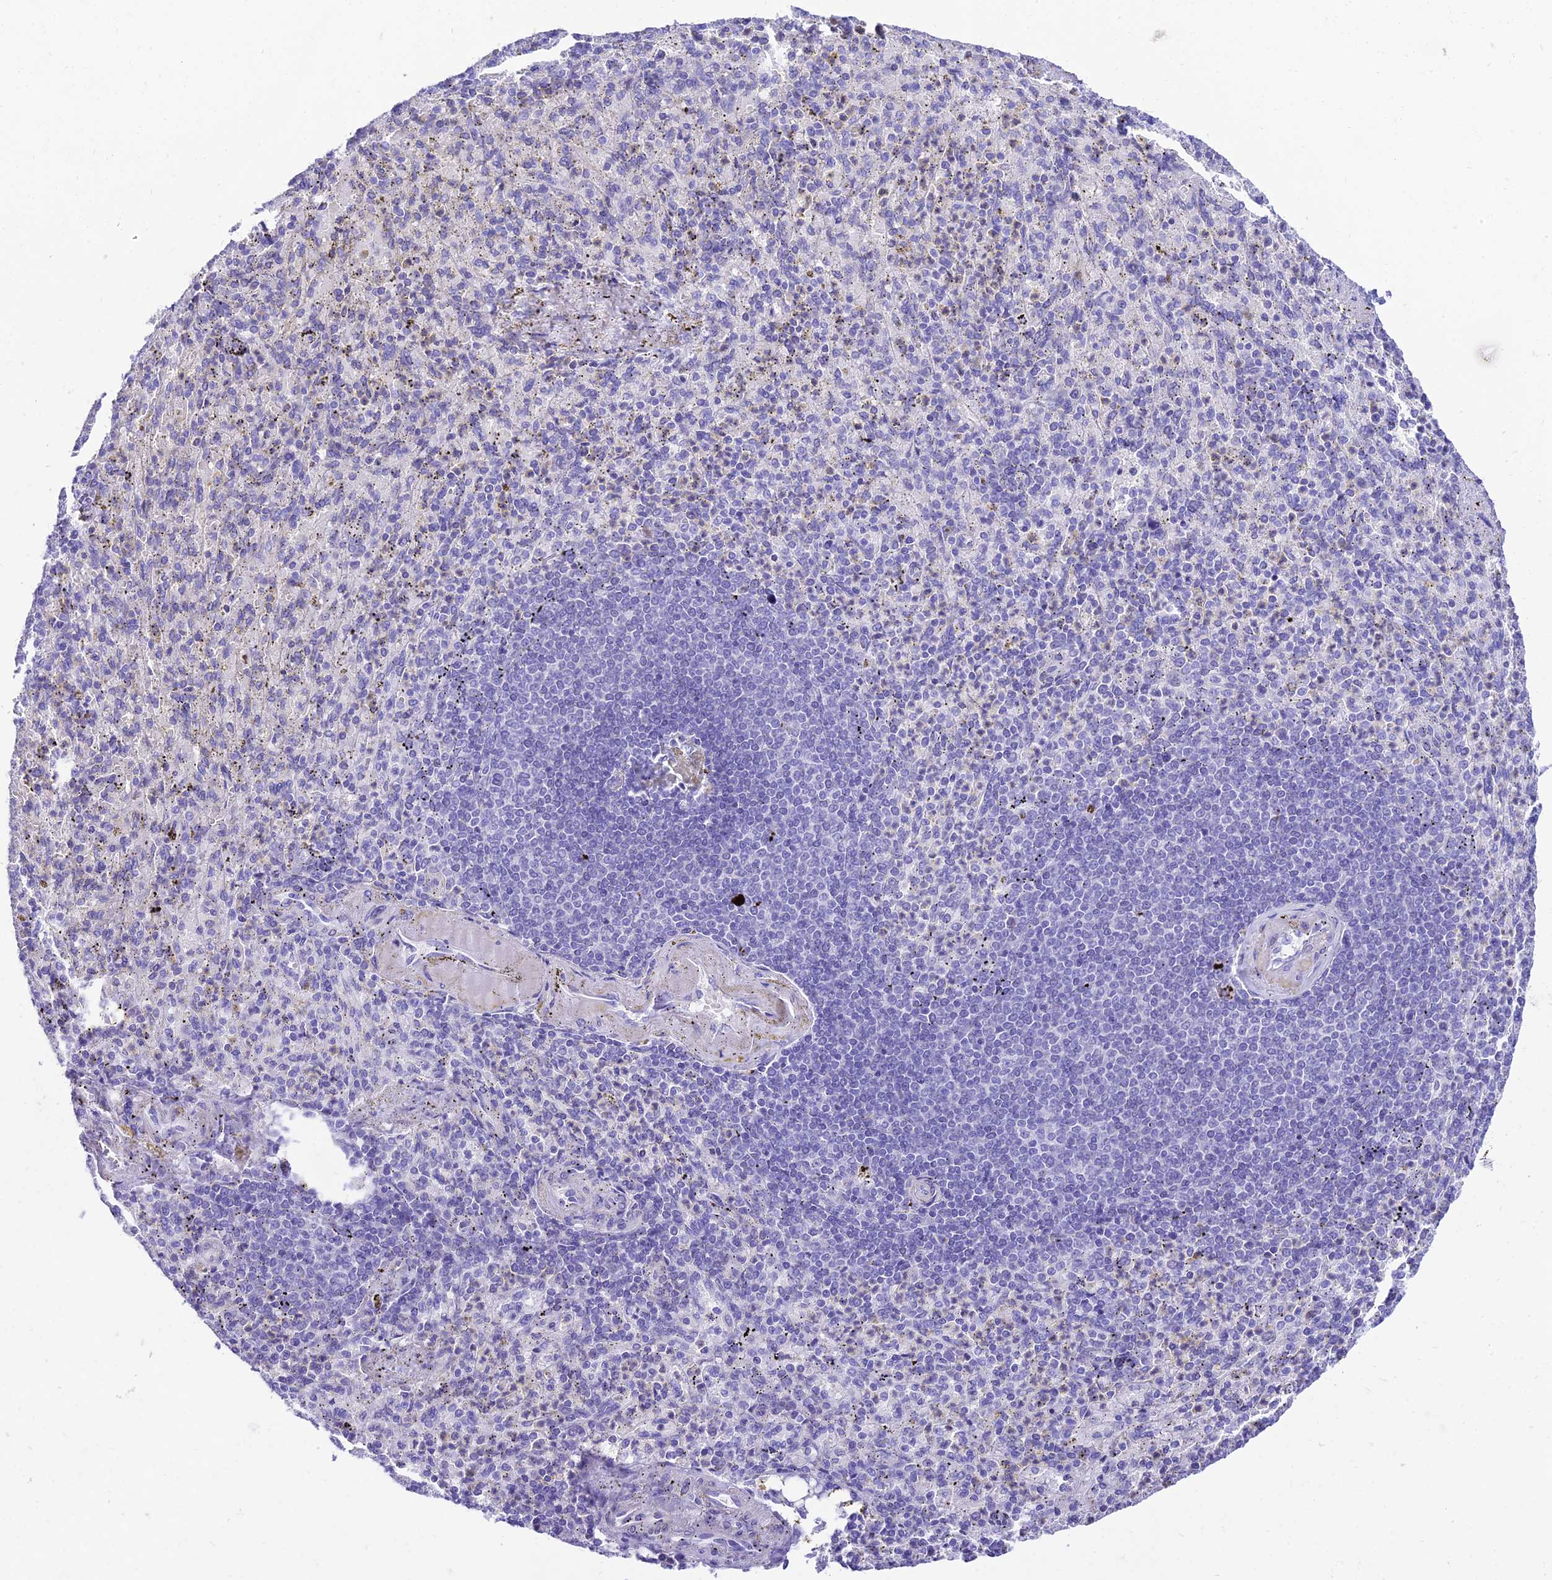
{"staining": {"intensity": "negative", "quantity": "none", "location": "none"}, "tissue": "spleen", "cell_type": "Cells in red pulp", "image_type": "normal", "snomed": [{"axis": "morphology", "description": "Normal tissue, NOS"}, {"axis": "topography", "description": "Spleen"}], "caption": "Immunohistochemistry (IHC) of benign spleen displays no expression in cells in red pulp.", "gene": "TAC3", "patient": {"sex": "female", "age": 74}}